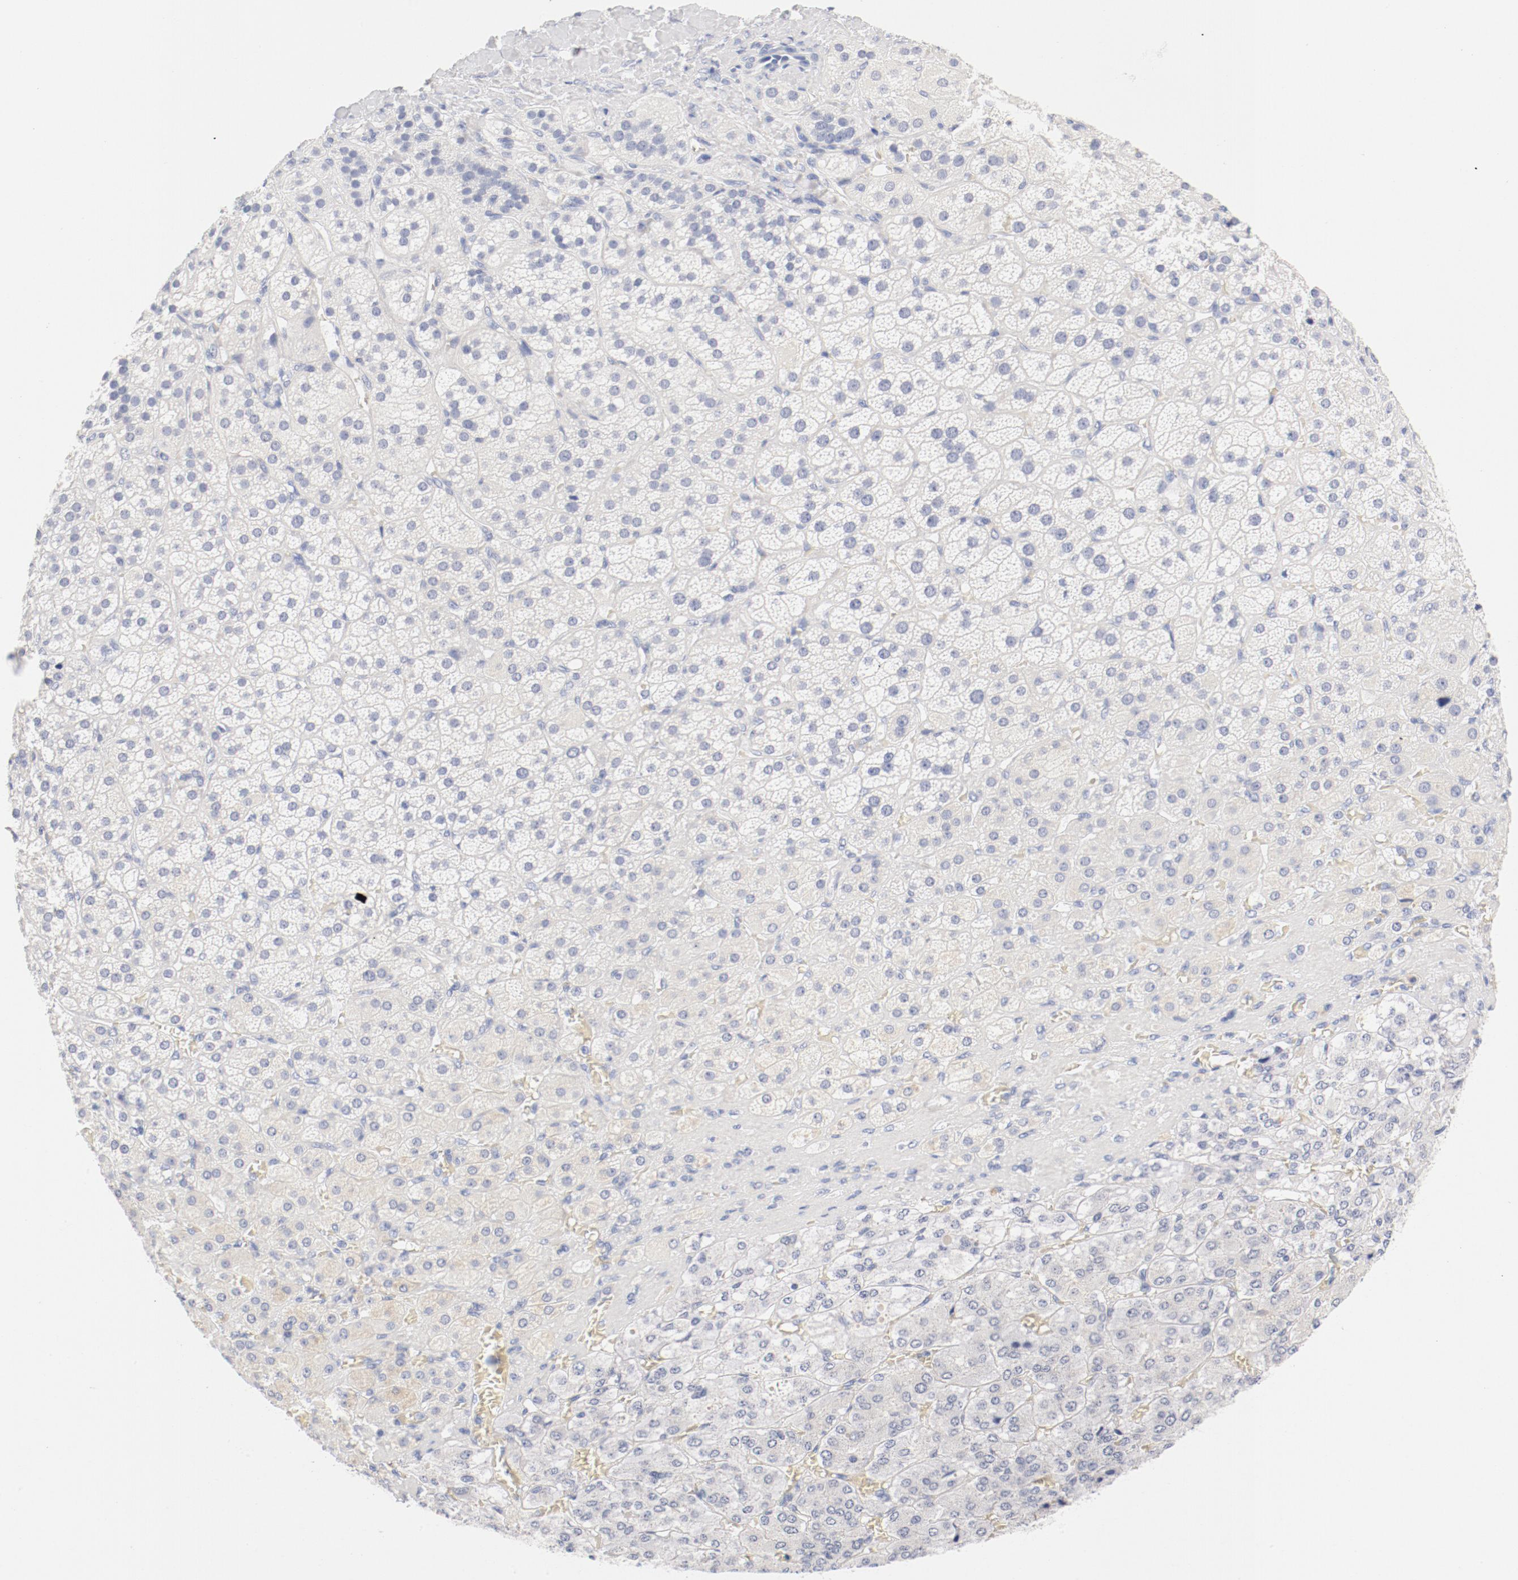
{"staining": {"intensity": "negative", "quantity": "none", "location": "none"}, "tissue": "adrenal gland", "cell_type": "Glandular cells", "image_type": "normal", "snomed": [{"axis": "morphology", "description": "Normal tissue, NOS"}, {"axis": "topography", "description": "Adrenal gland"}], "caption": "Normal adrenal gland was stained to show a protein in brown. There is no significant positivity in glandular cells. The staining is performed using DAB (3,3'-diaminobenzidine) brown chromogen with nuclei counter-stained in using hematoxylin.", "gene": "HOMER1", "patient": {"sex": "female", "age": 71}}